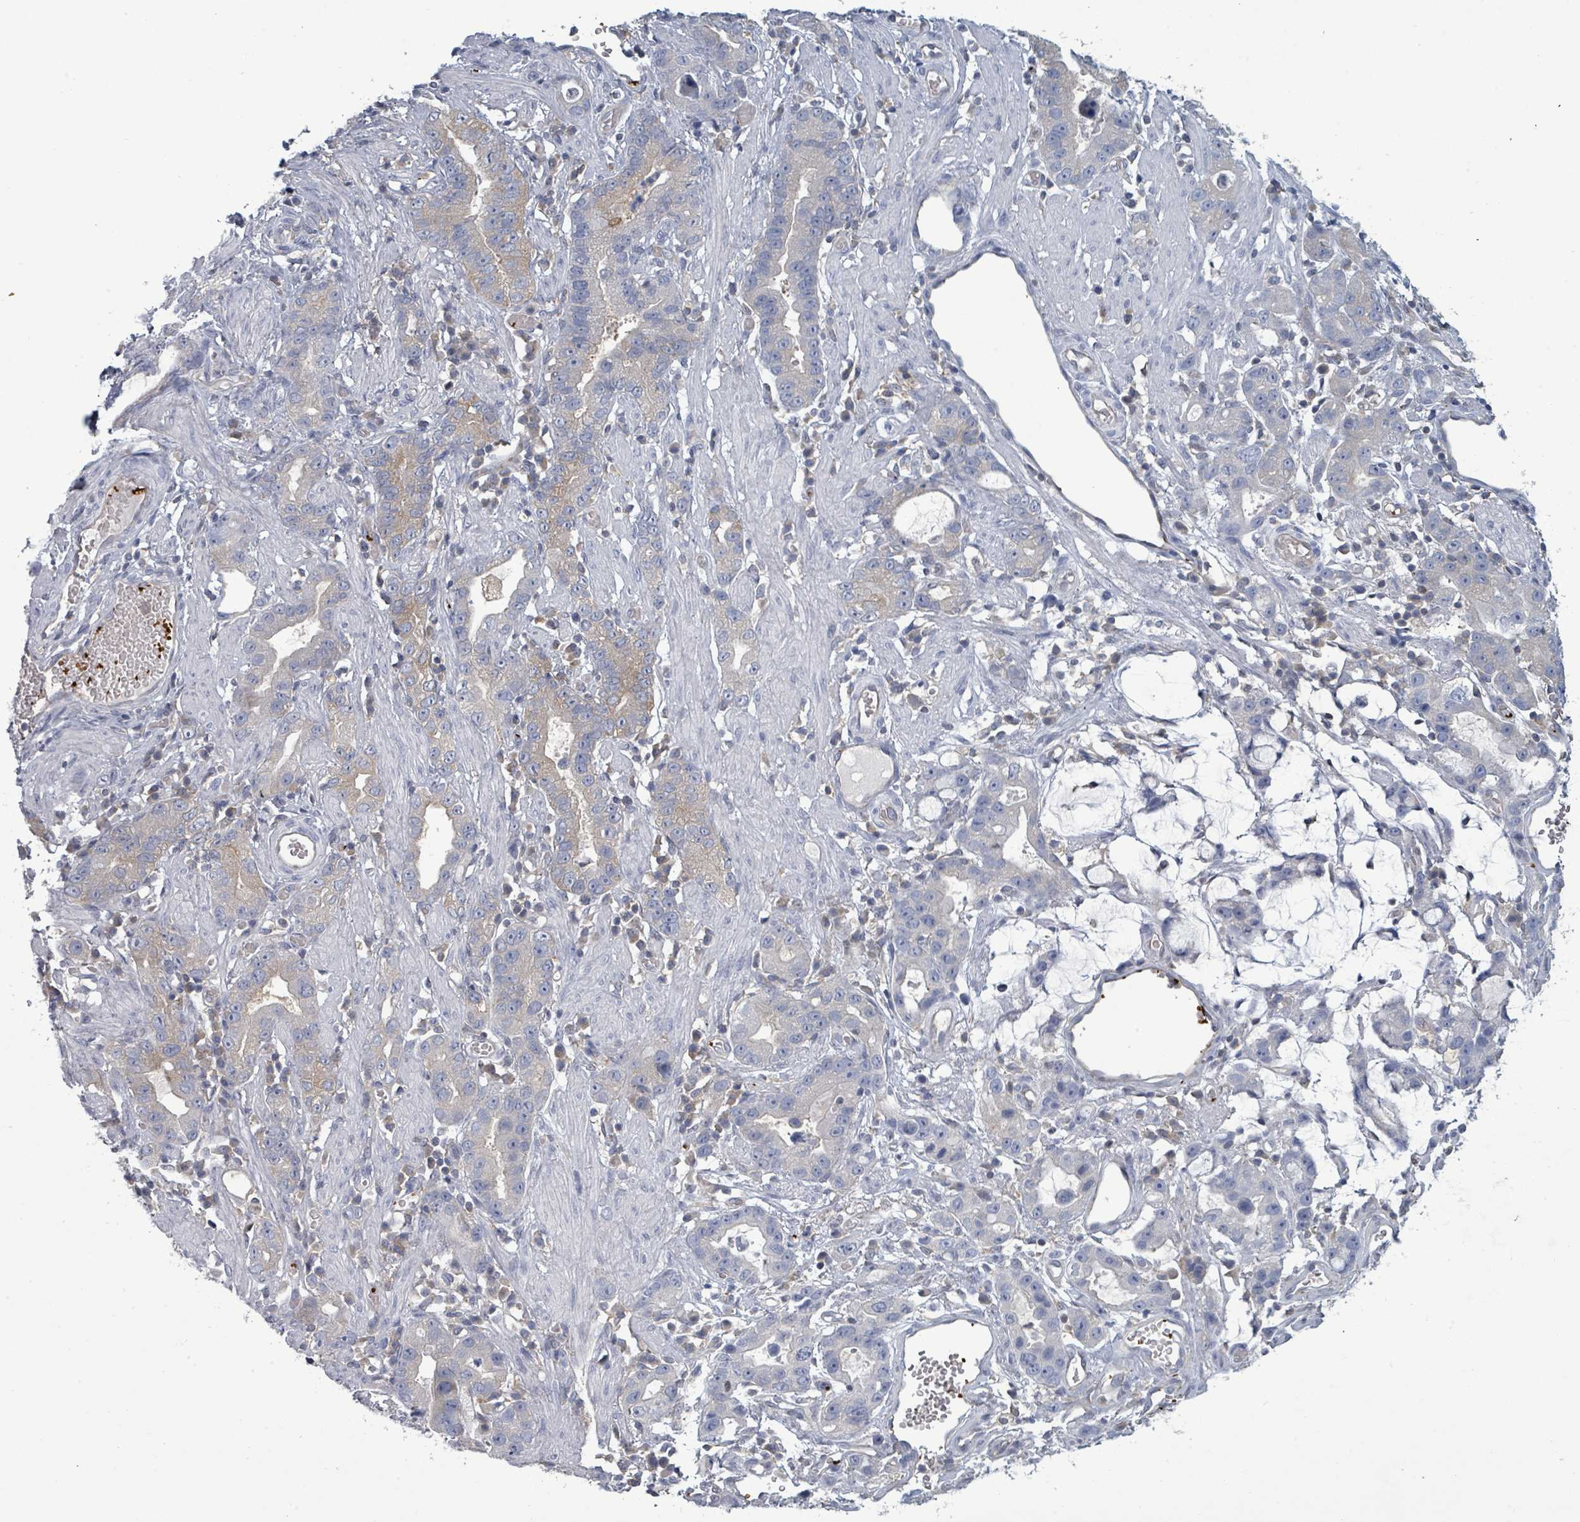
{"staining": {"intensity": "weak", "quantity": "<25%", "location": "cytoplasmic/membranous"}, "tissue": "stomach cancer", "cell_type": "Tumor cells", "image_type": "cancer", "snomed": [{"axis": "morphology", "description": "Adenocarcinoma, NOS"}, {"axis": "topography", "description": "Stomach"}], "caption": "Image shows no significant protein expression in tumor cells of stomach adenocarcinoma.", "gene": "NDST2", "patient": {"sex": "male", "age": 55}}